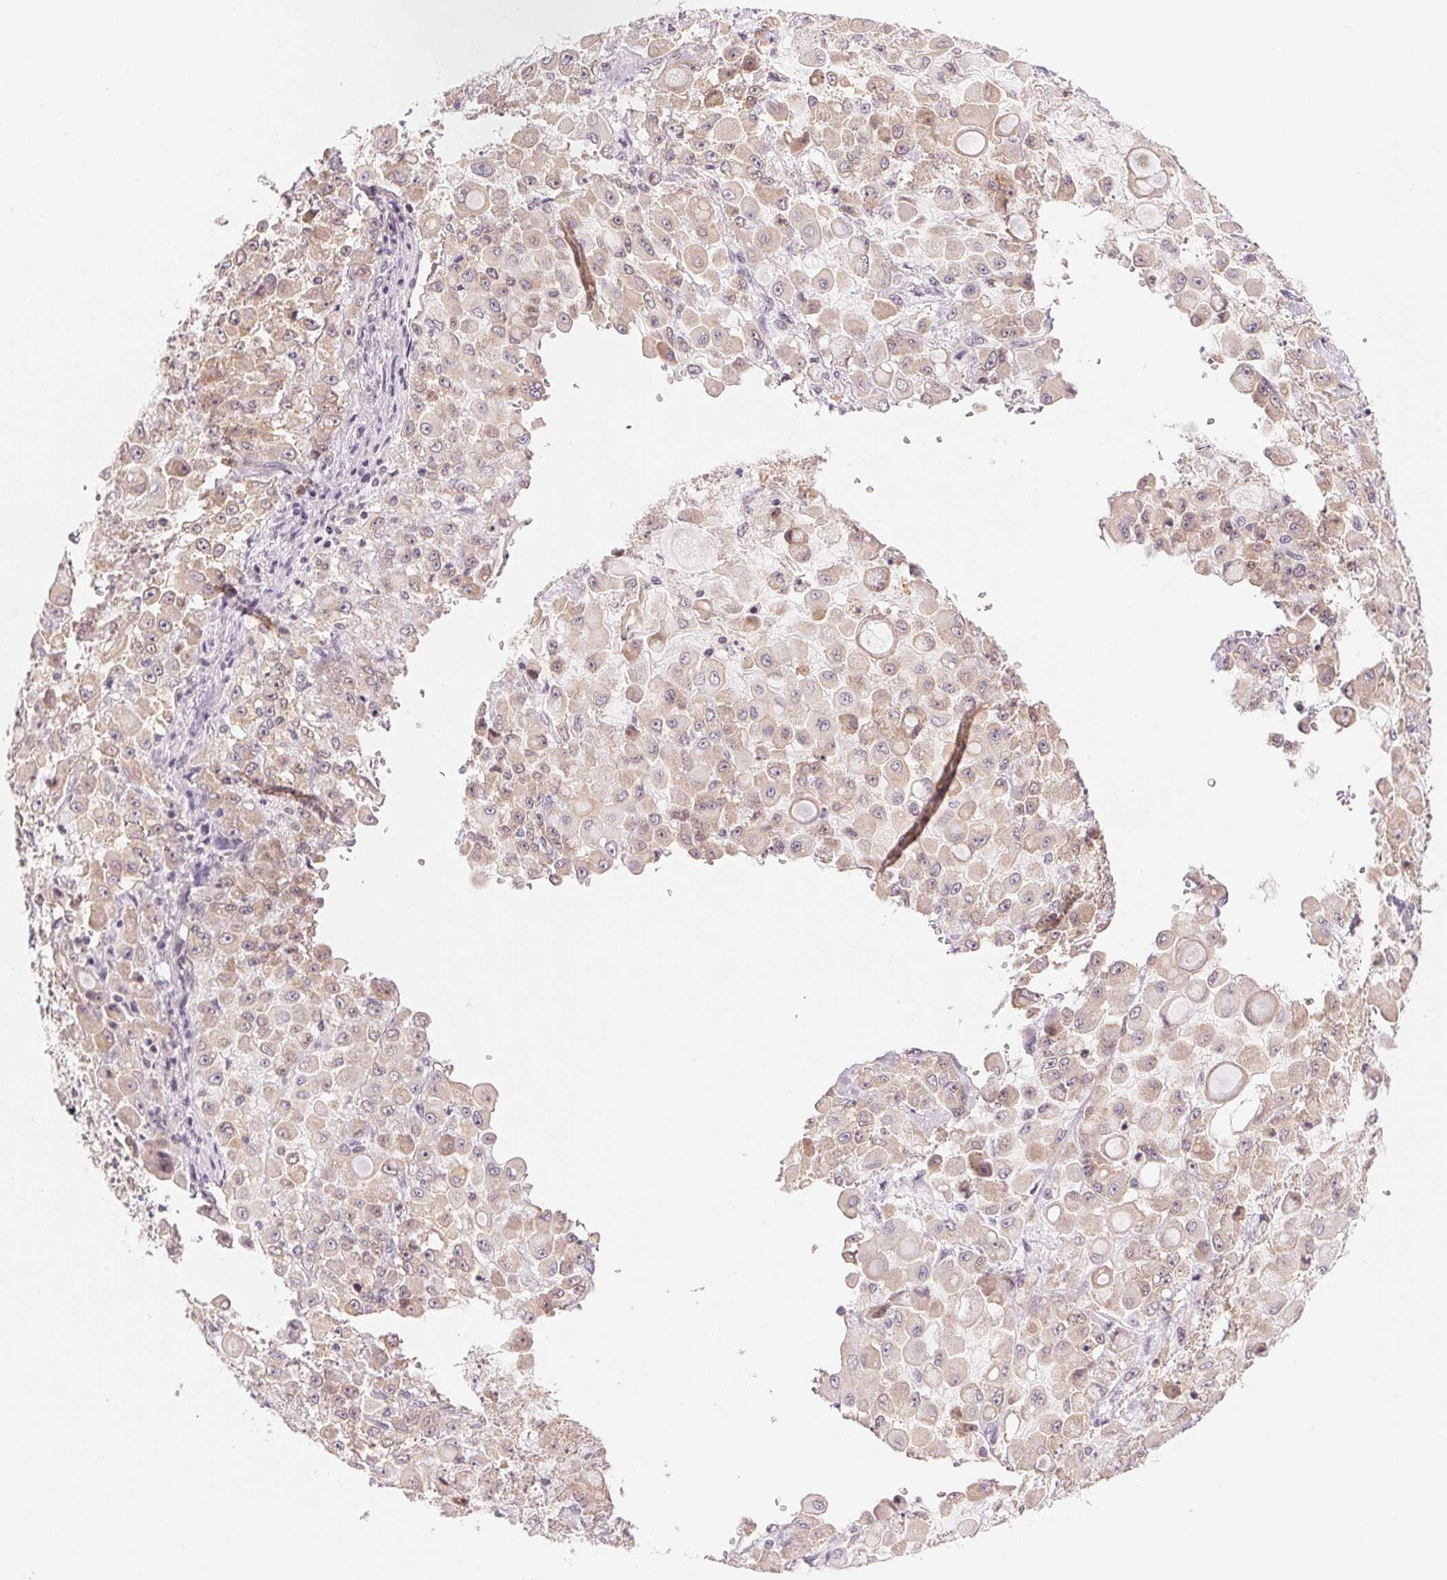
{"staining": {"intensity": "weak", "quantity": "25%-75%", "location": "cytoplasmic/membranous"}, "tissue": "stomach cancer", "cell_type": "Tumor cells", "image_type": "cancer", "snomed": [{"axis": "morphology", "description": "Adenocarcinoma, NOS"}, {"axis": "topography", "description": "Stomach"}], "caption": "Human stomach cancer (adenocarcinoma) stained with a protein marker displays weak staining in tumor cells.", "gene": "BNIP5", "patient": {"sex": "female", "age": 76}}